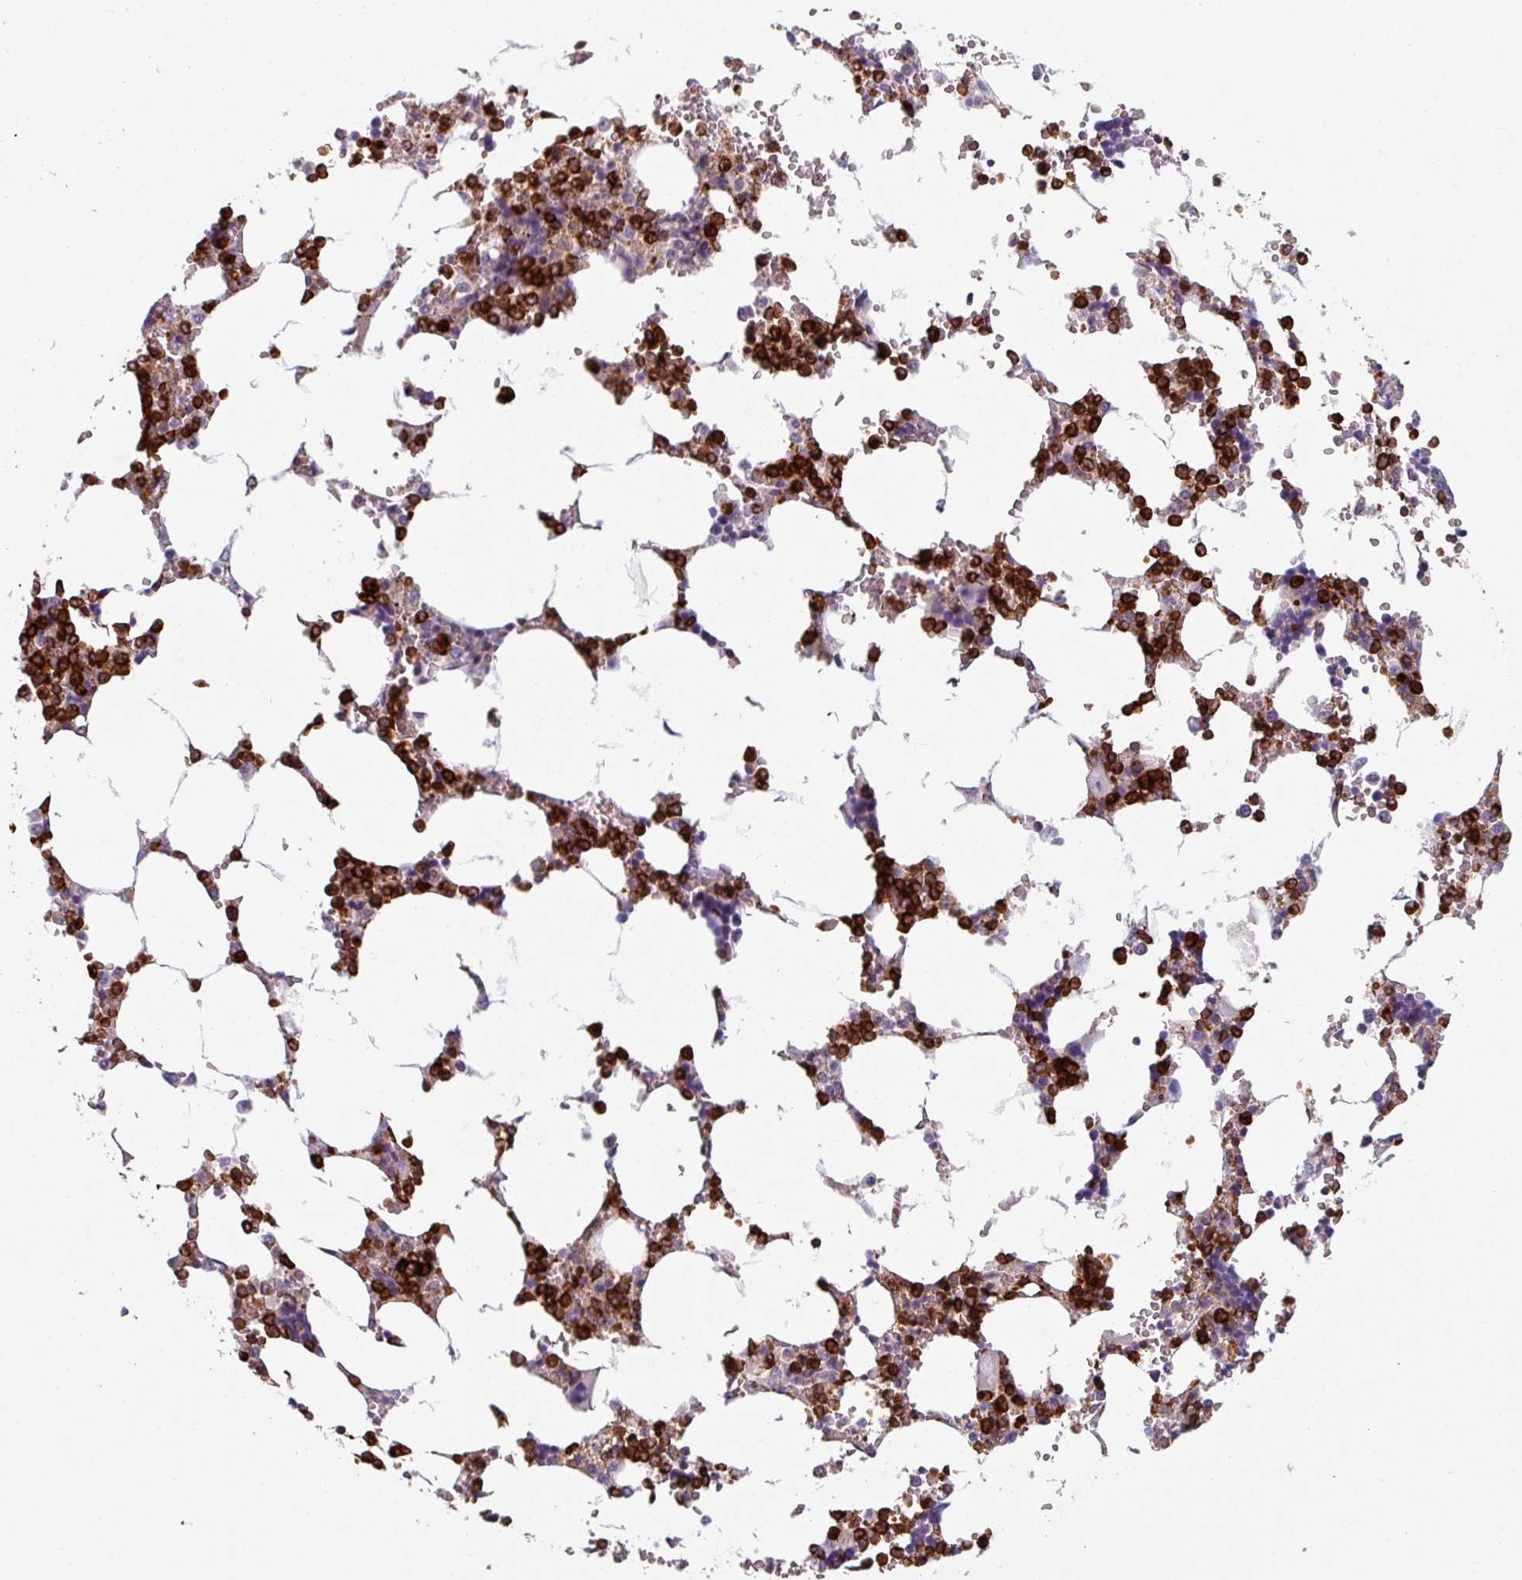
{"staining": {"intensity": "strong", "quantity": ">75%", "location": "cytoplasmic/membranous"}, "tissue": "bone marrow", "cell_type": "Hematopoietic cells", "image_type": "normal", "snomed": [{"axis": "morphology", "description": "Normal tissue, NOS"}, {"axis": "topography", "description": "Bone marrow"}], "caption": "Hematopoietic cells show high levels of strong cytoplasmic/membranous positivity in about >75% of cells in benign human bone marrow.", "gene": "EXOSC5", "patient": {"sex": "male", "age": 64}}